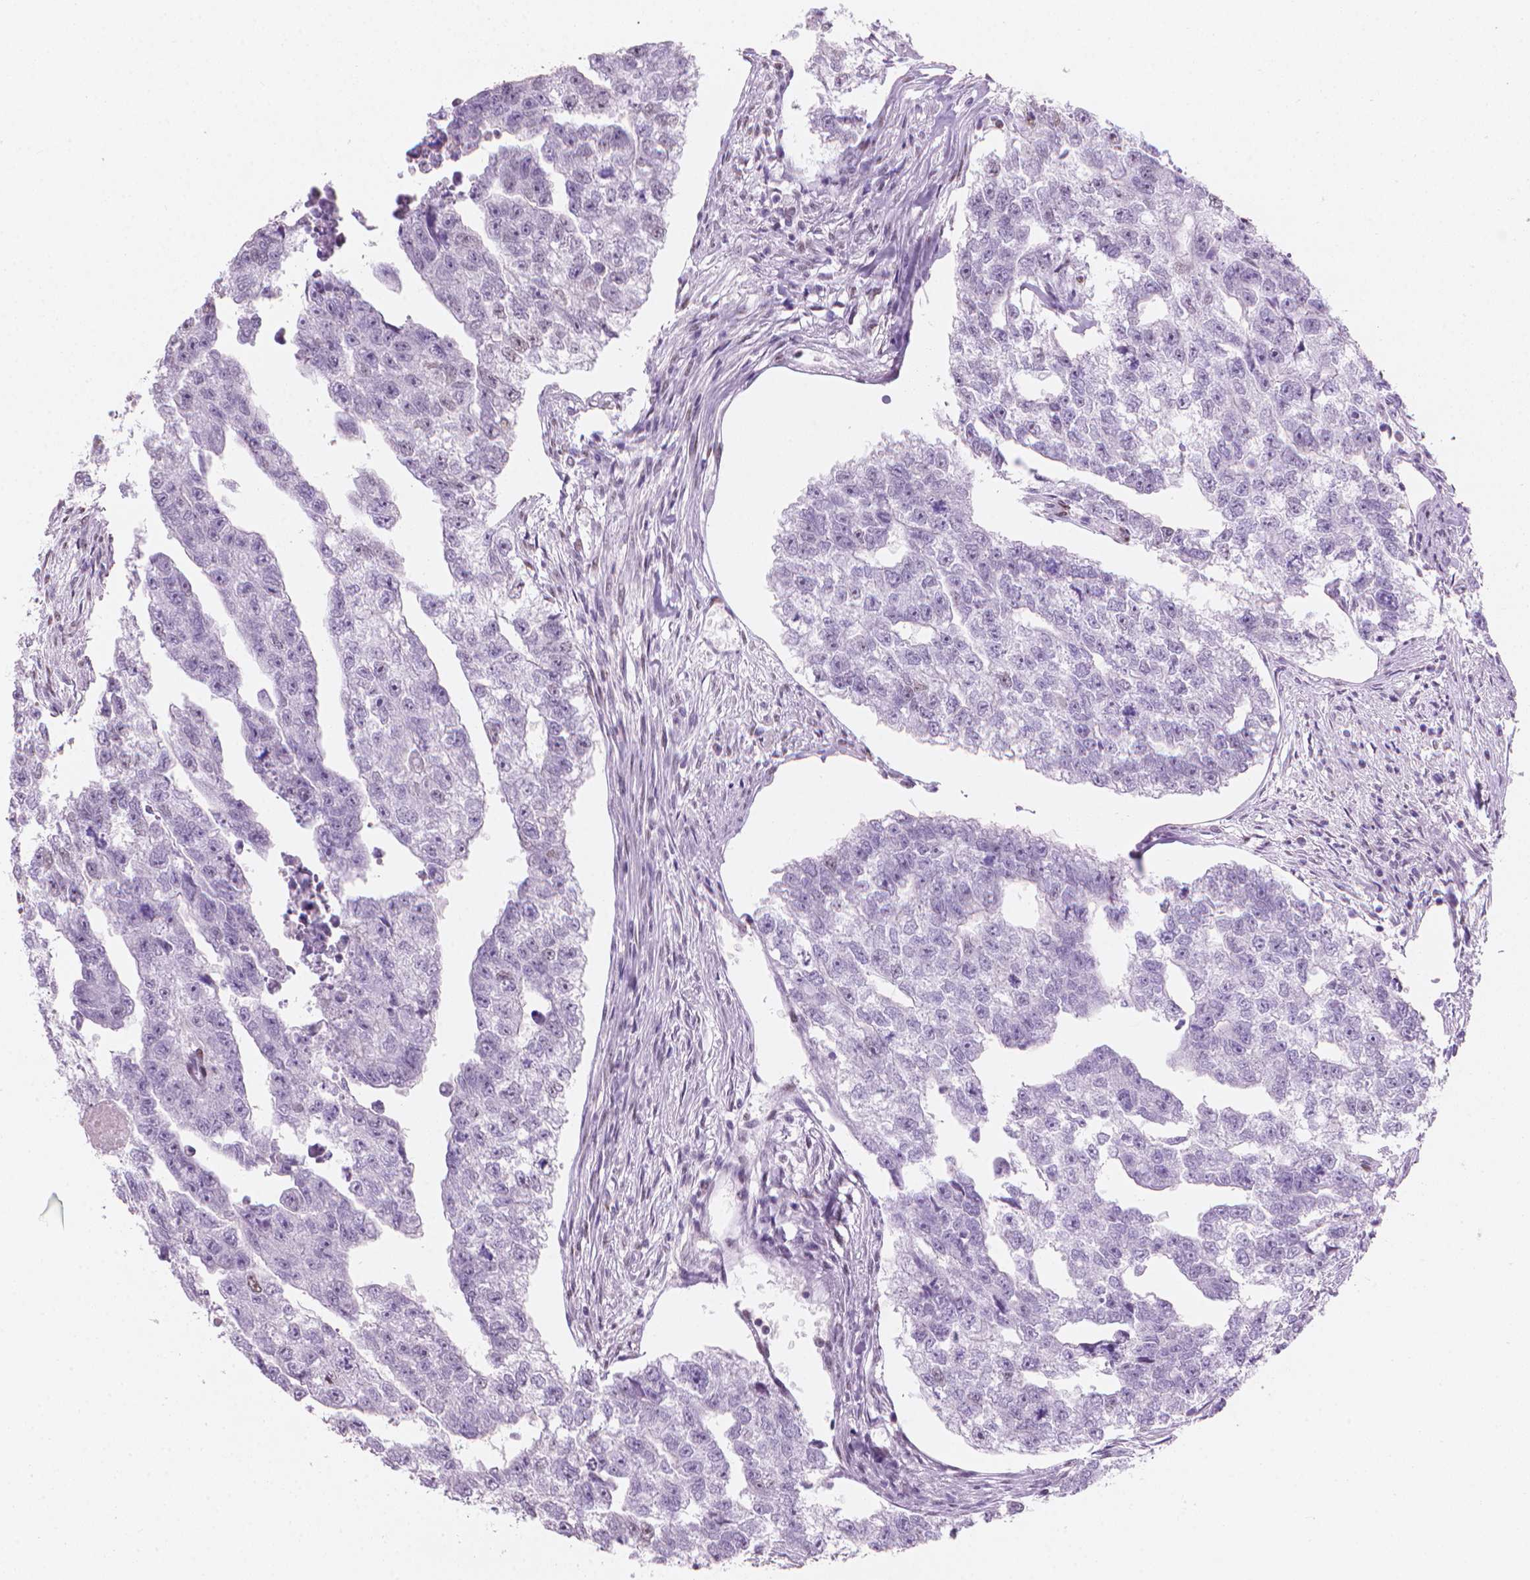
{"staining": {"intensity": "negative", "quantity": "none", "location": "none"}, "tissue": "testis cancer", "cell_type": "Tumor cells", "image_type": "cancer", "snomed": [{"axis": "morphology", "description": "Carcinoma, Embryonal, NOS"}, {"axis": "morphology", "description": "Teratoma, malignant, NOS"}, {"axis": "topography", "description": "Testis"}], "caption": "IHC micrograph of neoplastic tissue: human malignant teratoma (testis) stained with DAB exhibits no significant protein staining in tumor cells.", "gene": "PIAS2", "patient": {"sex": "male", "age": 44}}